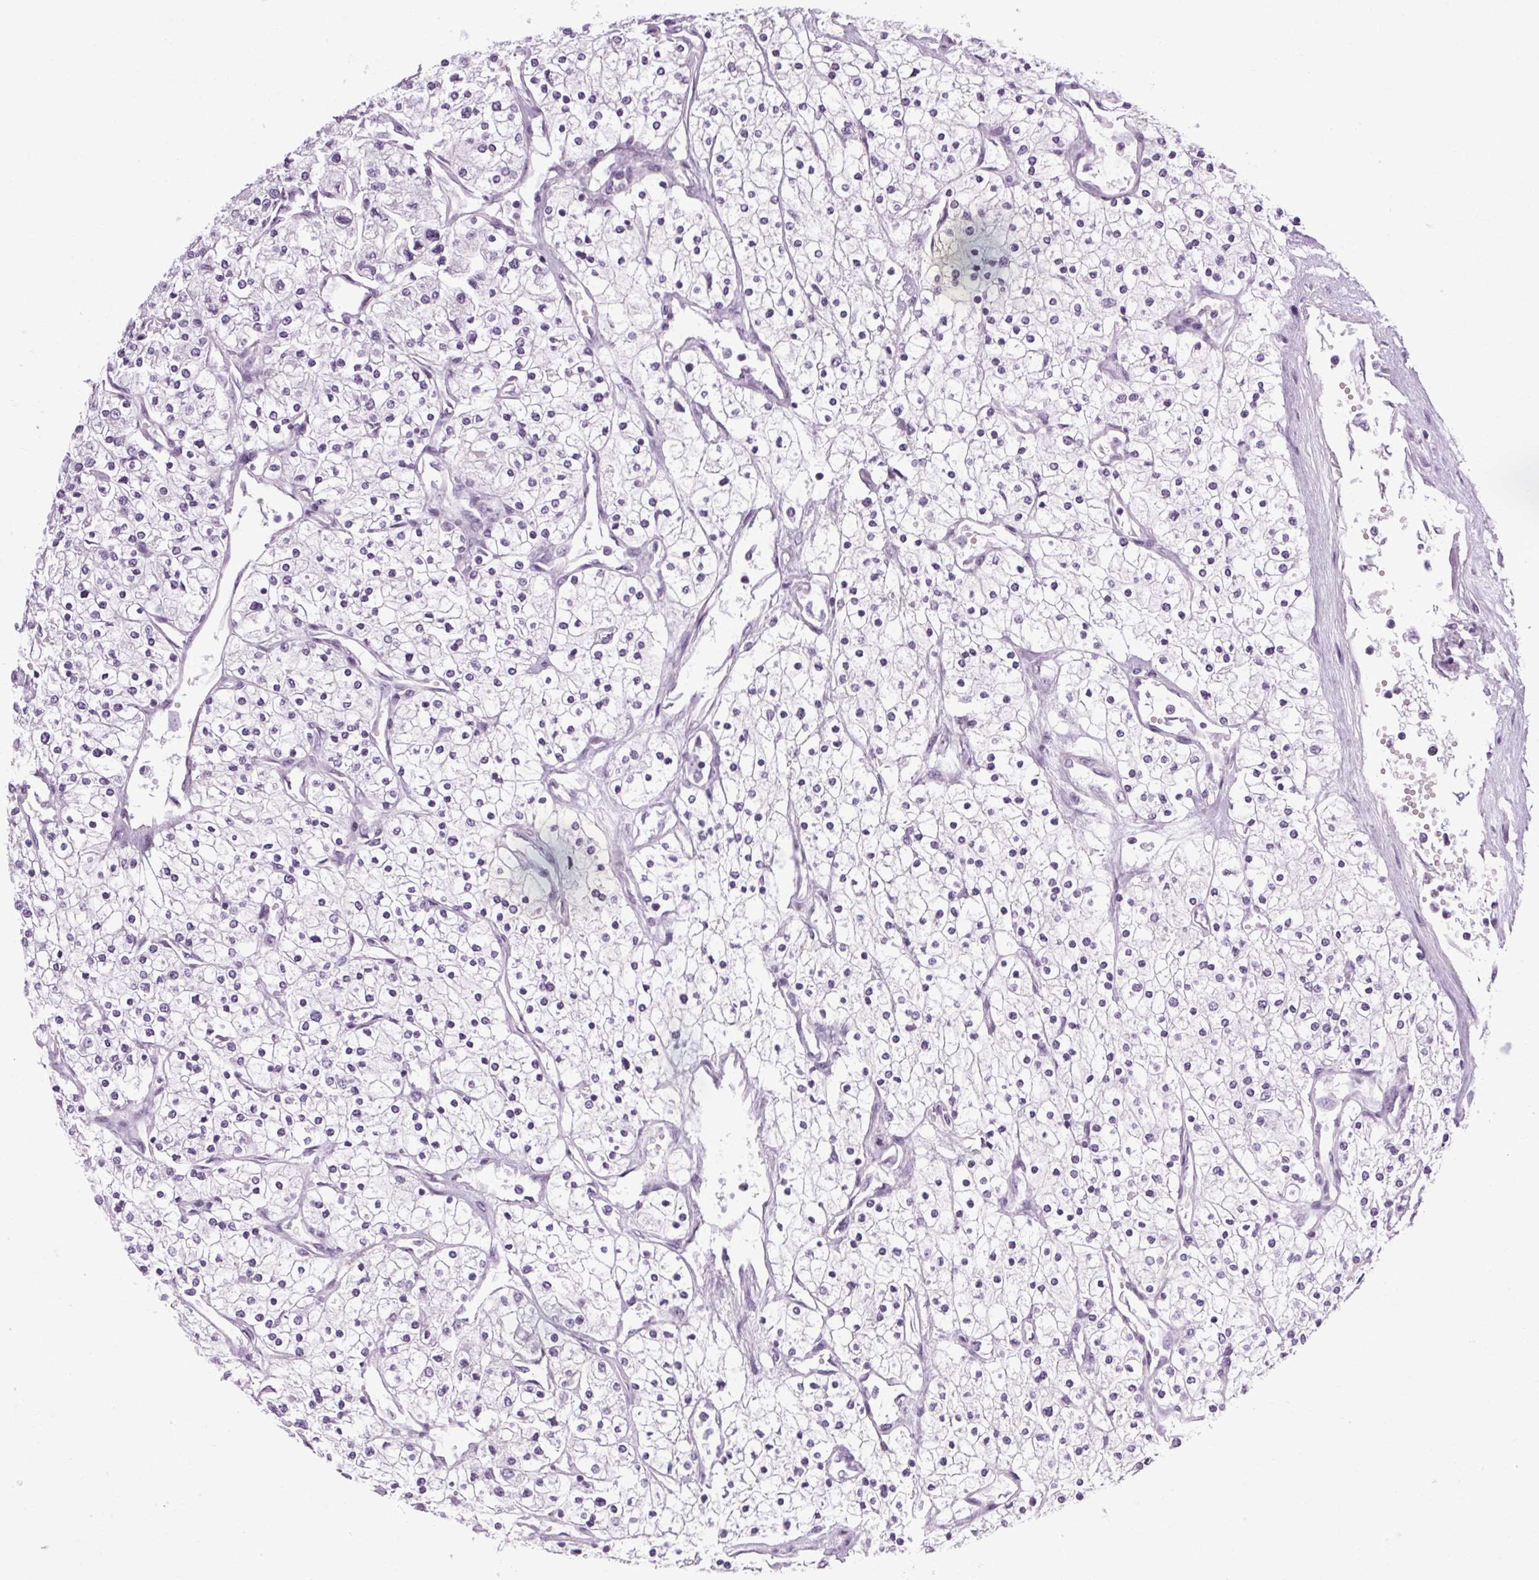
{"staining": {"intensity": "negative", "quantity": "none", "location": "none"}, "tissue": "renal cancer", "cell_type": "Tumor cells", "image_type": "cancer", "snomed": [{"axis": "morphology", "description": "Adenocarcinoma, NOS"}, {"axis": "topography", "description": "Kidney"}], "caption": "Tumor cells are negative for brown protein staining in renal adenocarcinoma.", "gene": "POMC", "patient": {"sex": "male", "age": 80}}